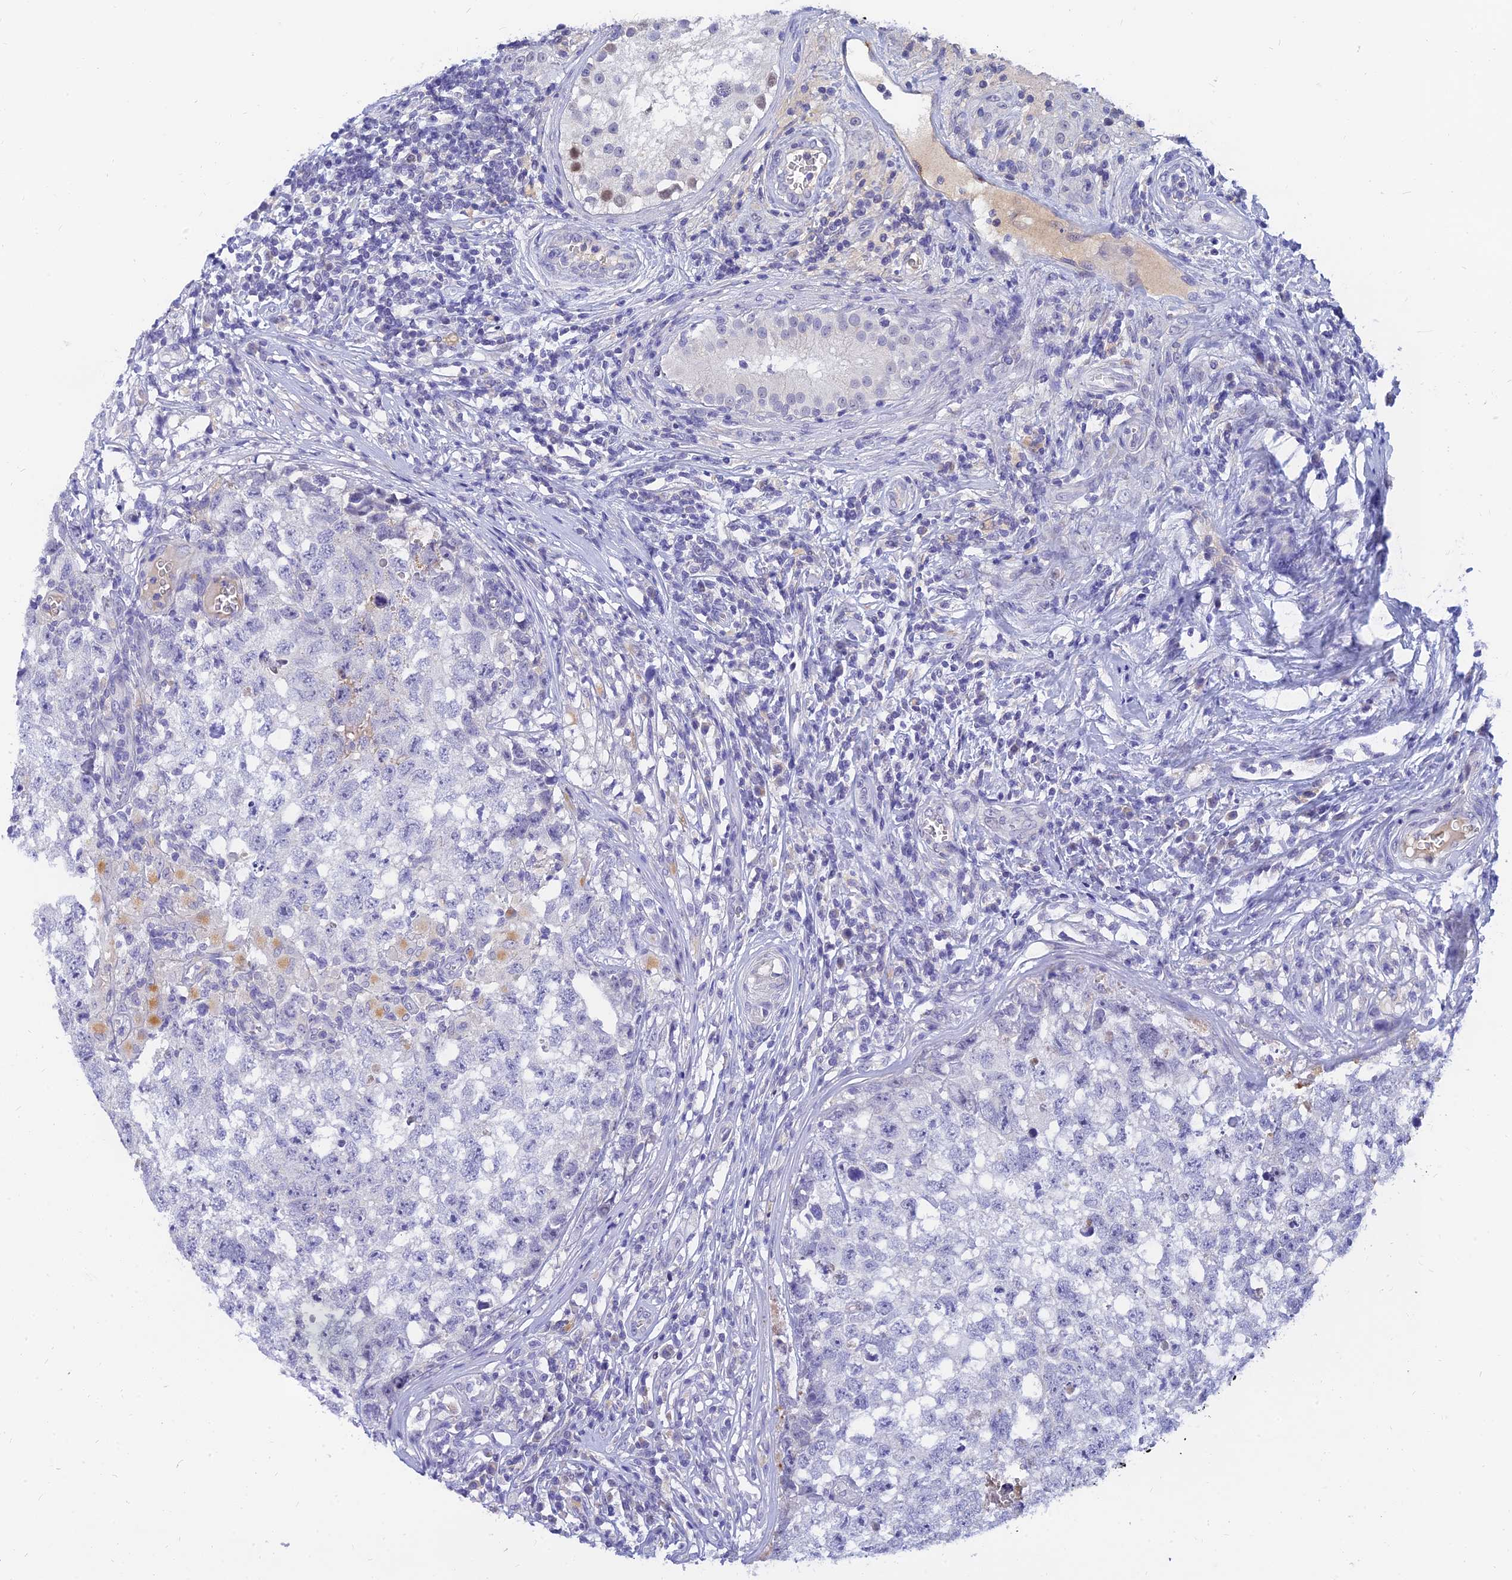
{"staining": {"intensity": "negative", "quantity": "none", "location": "none"}, "tissue": "testis cancer", "cell_type": "Tumor cells", "image_type": "cancer", "snomed": [{"axis": "morphology", "description": "Seminoma, NOS"}, {"axis": "morphology", "description": "Carcinoma, Embryonal, NOS"}, {"axis": "topography", "description": "Testis"}], "caption": "A high-resolution histopathology image shows immunohistochemistry staining of testis cancer (seminoma), which shows no significant positivity in tumor cells.", "gene": "TMEM161B", "patient": {"sex": "male", "age": 29}}